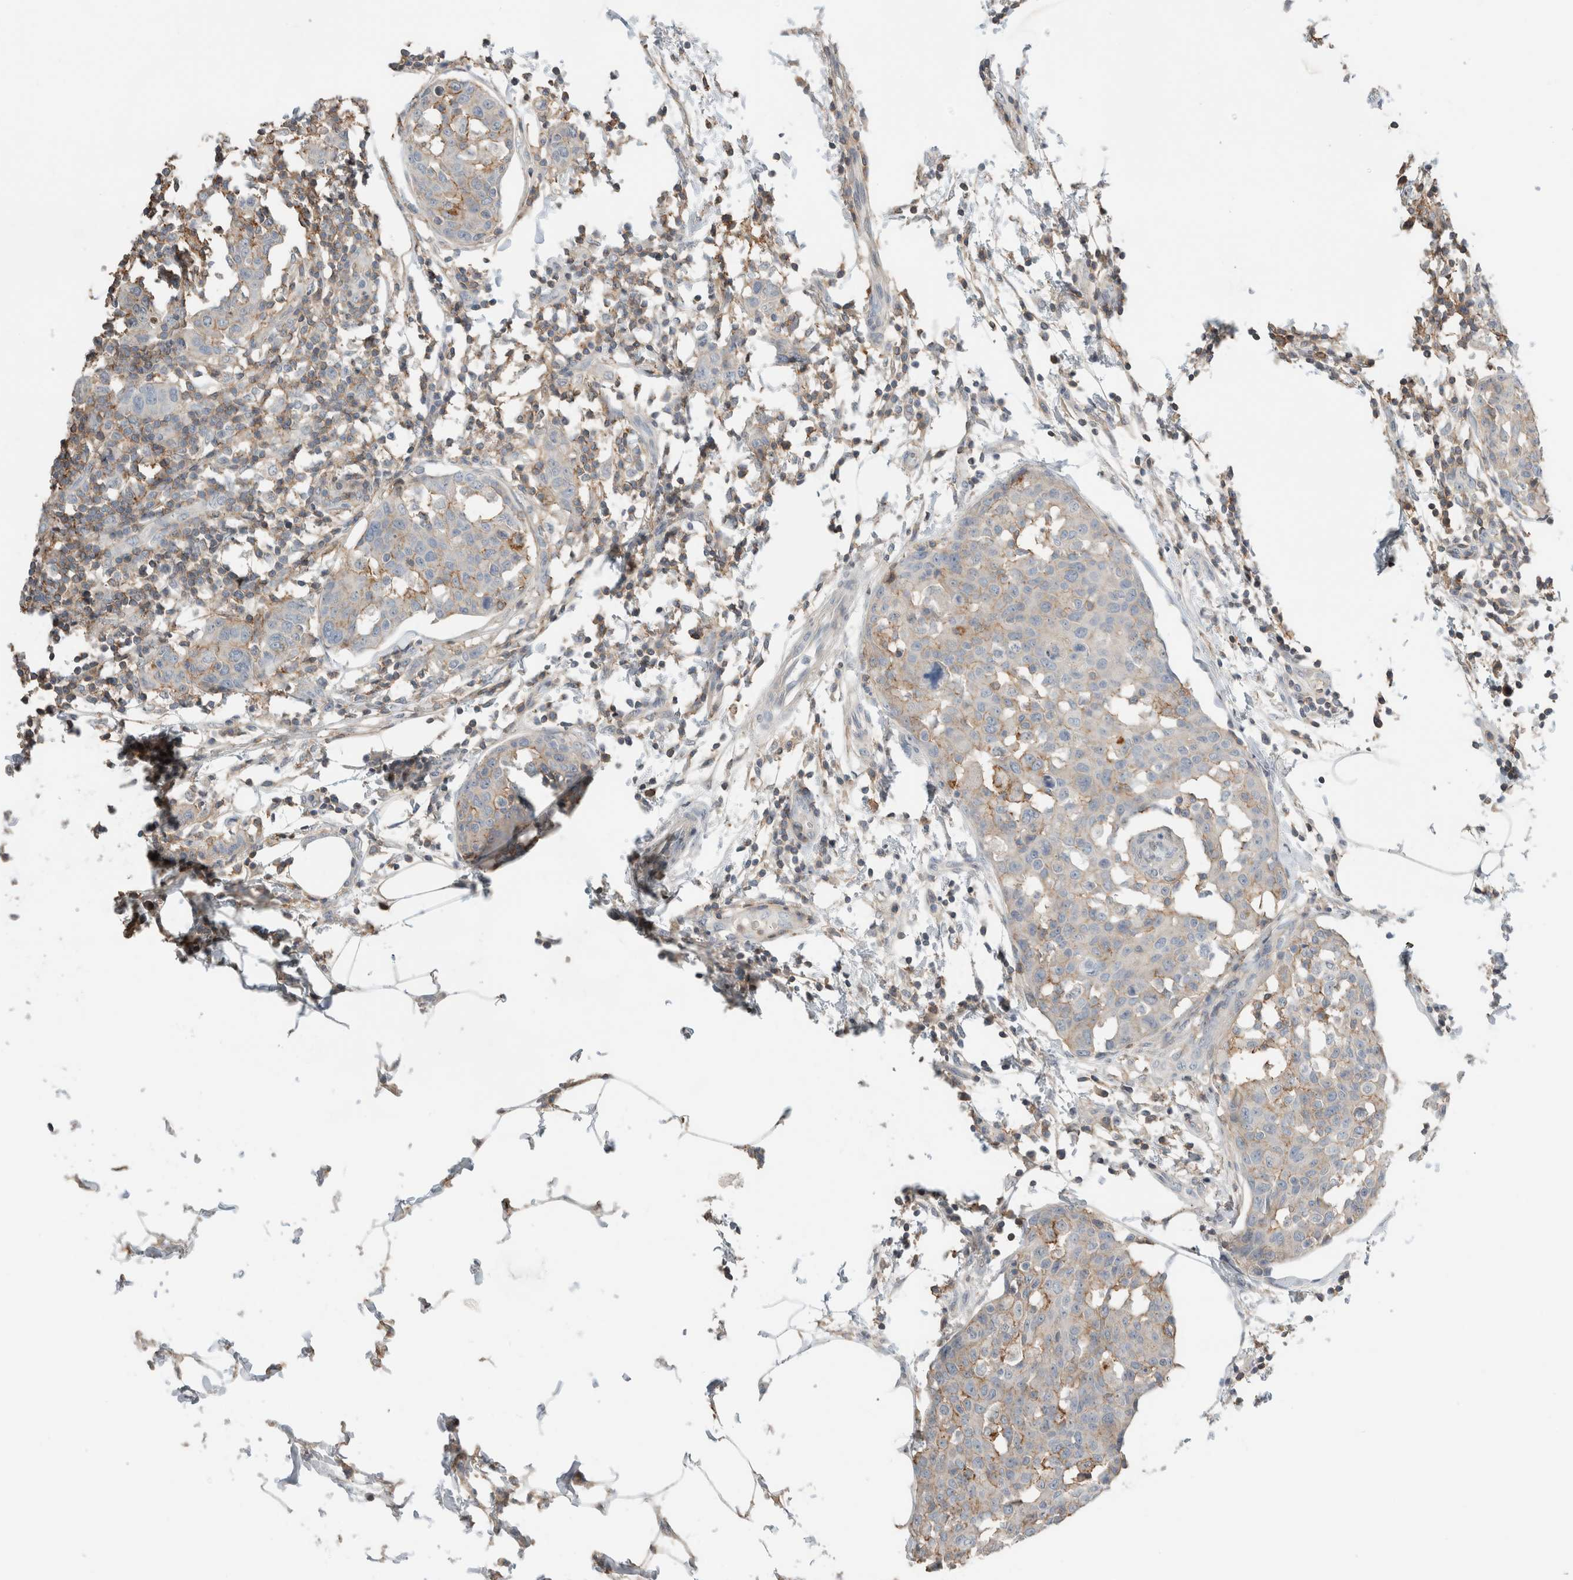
{"staining": {"intensity": "weak", "quantity": "<25%", "location": "cytoplasmic/membranous"}, "tissue": "breast cancer", "cell_type": "Tumor cells", "image_type": "cancer", "snomed": [{"axis": "morphology", "description": "Normal tissue, NOS"}, {"axis": "morphology", "description": "Duct carcinoma"}, {"axis": "topography", "description": "Breast"}], "caption": "Immunohistochemical staining of infiltrating ductal carcinoma (breast) shows no significant positivity in tumor cells.", "gene": "ERCC6L2", "patient": {"sex": "female", "age": 37}}